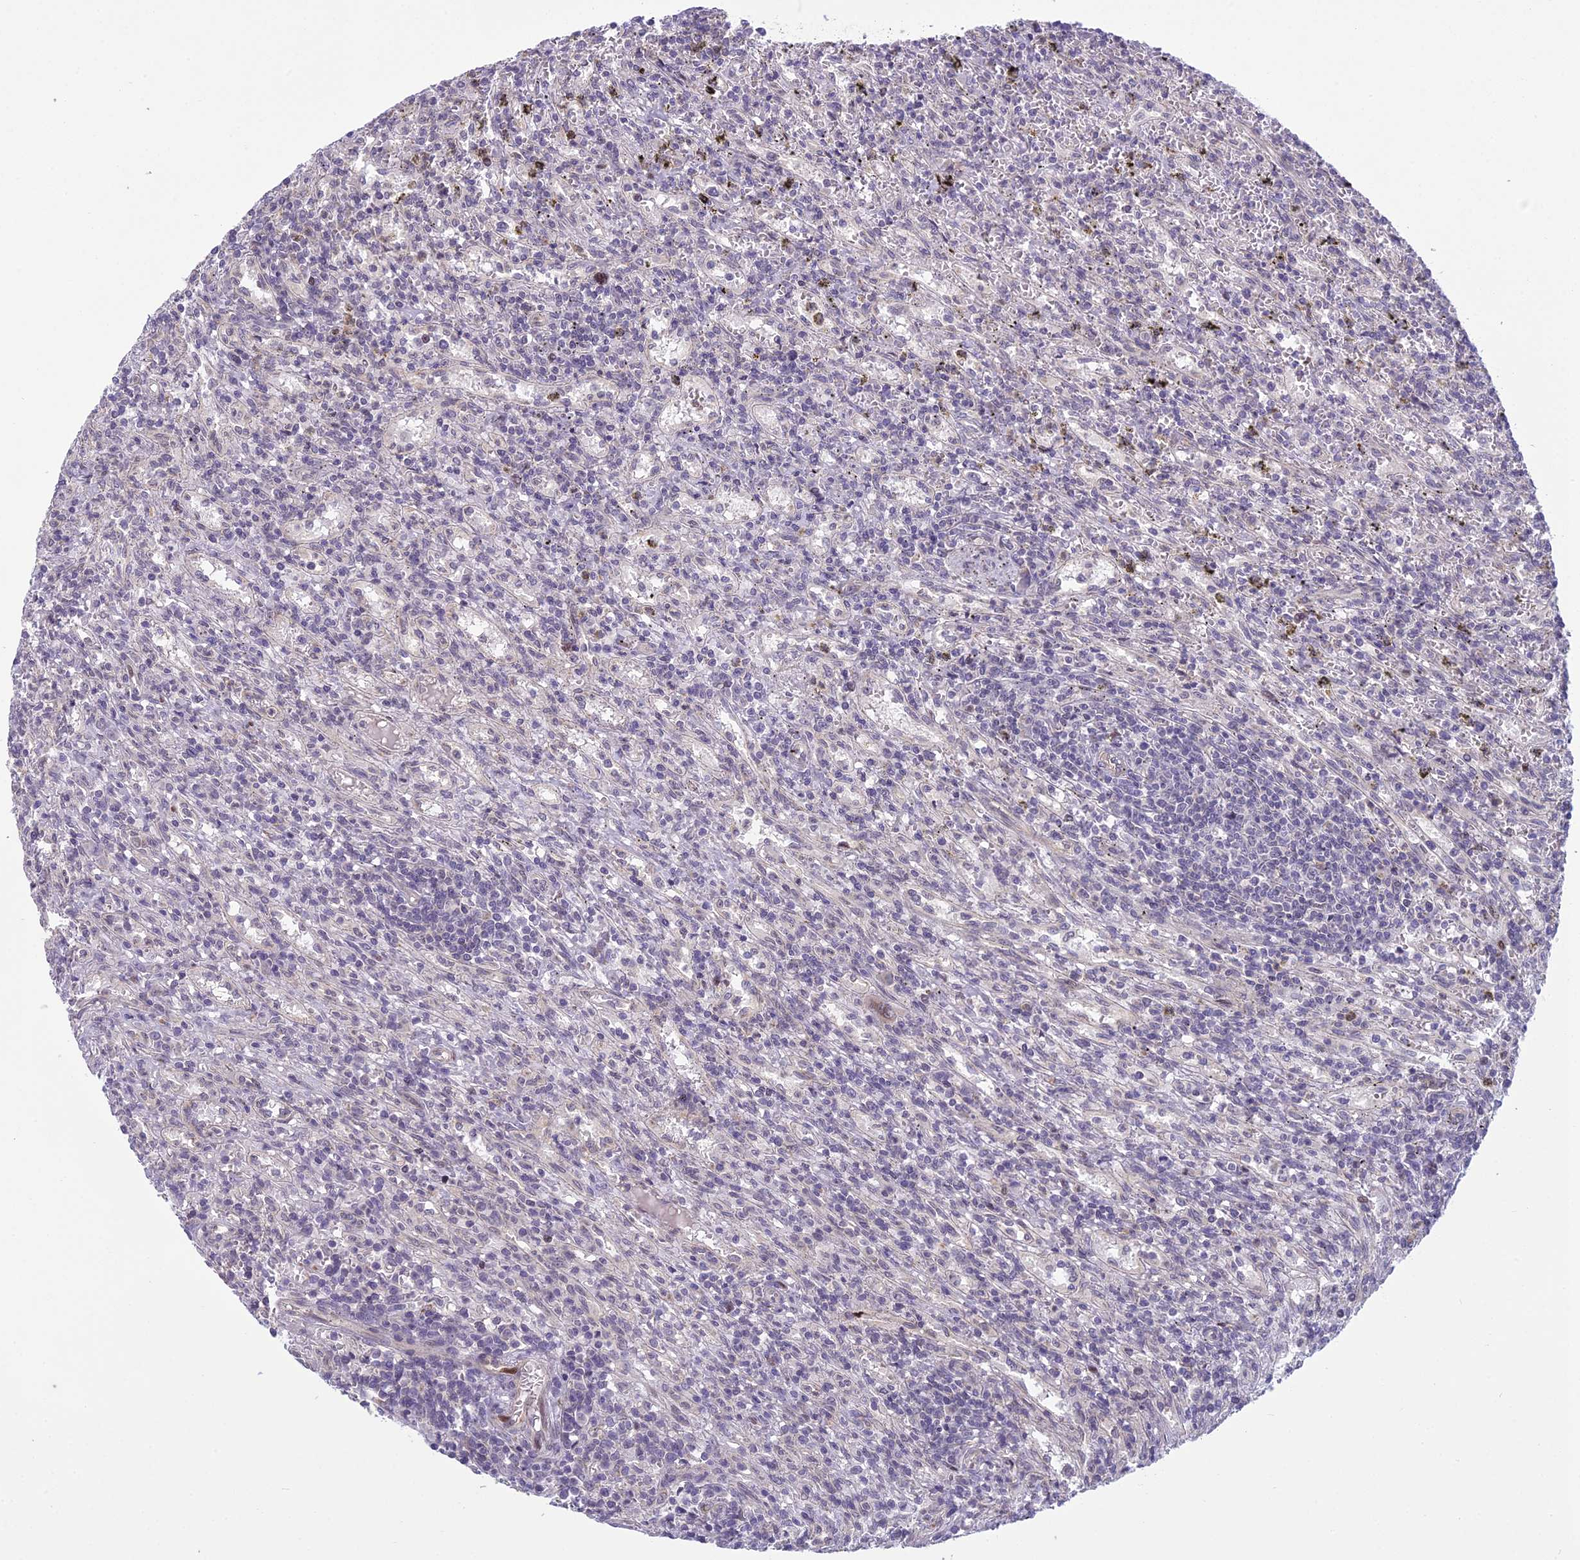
{"staining": {"intensity": "negative", "quantity": "none", "location": "none"}, "tissue": "lymphoma", "cell_type": "Tumor cells", "image_type": "cancer", "snomed": [{"axis": "morphology", "description": "Malignant lymphoma, non-Hodgkin's type, Low grade"}, {"axis": "topography", "description": "Spleen"}], "caption": "An IHC image of lymphoma is shown. There is no staining in tumor cells of lymphoma.", "gene": "AP1M1", "patient": {"sex": "male", "age": 76}}